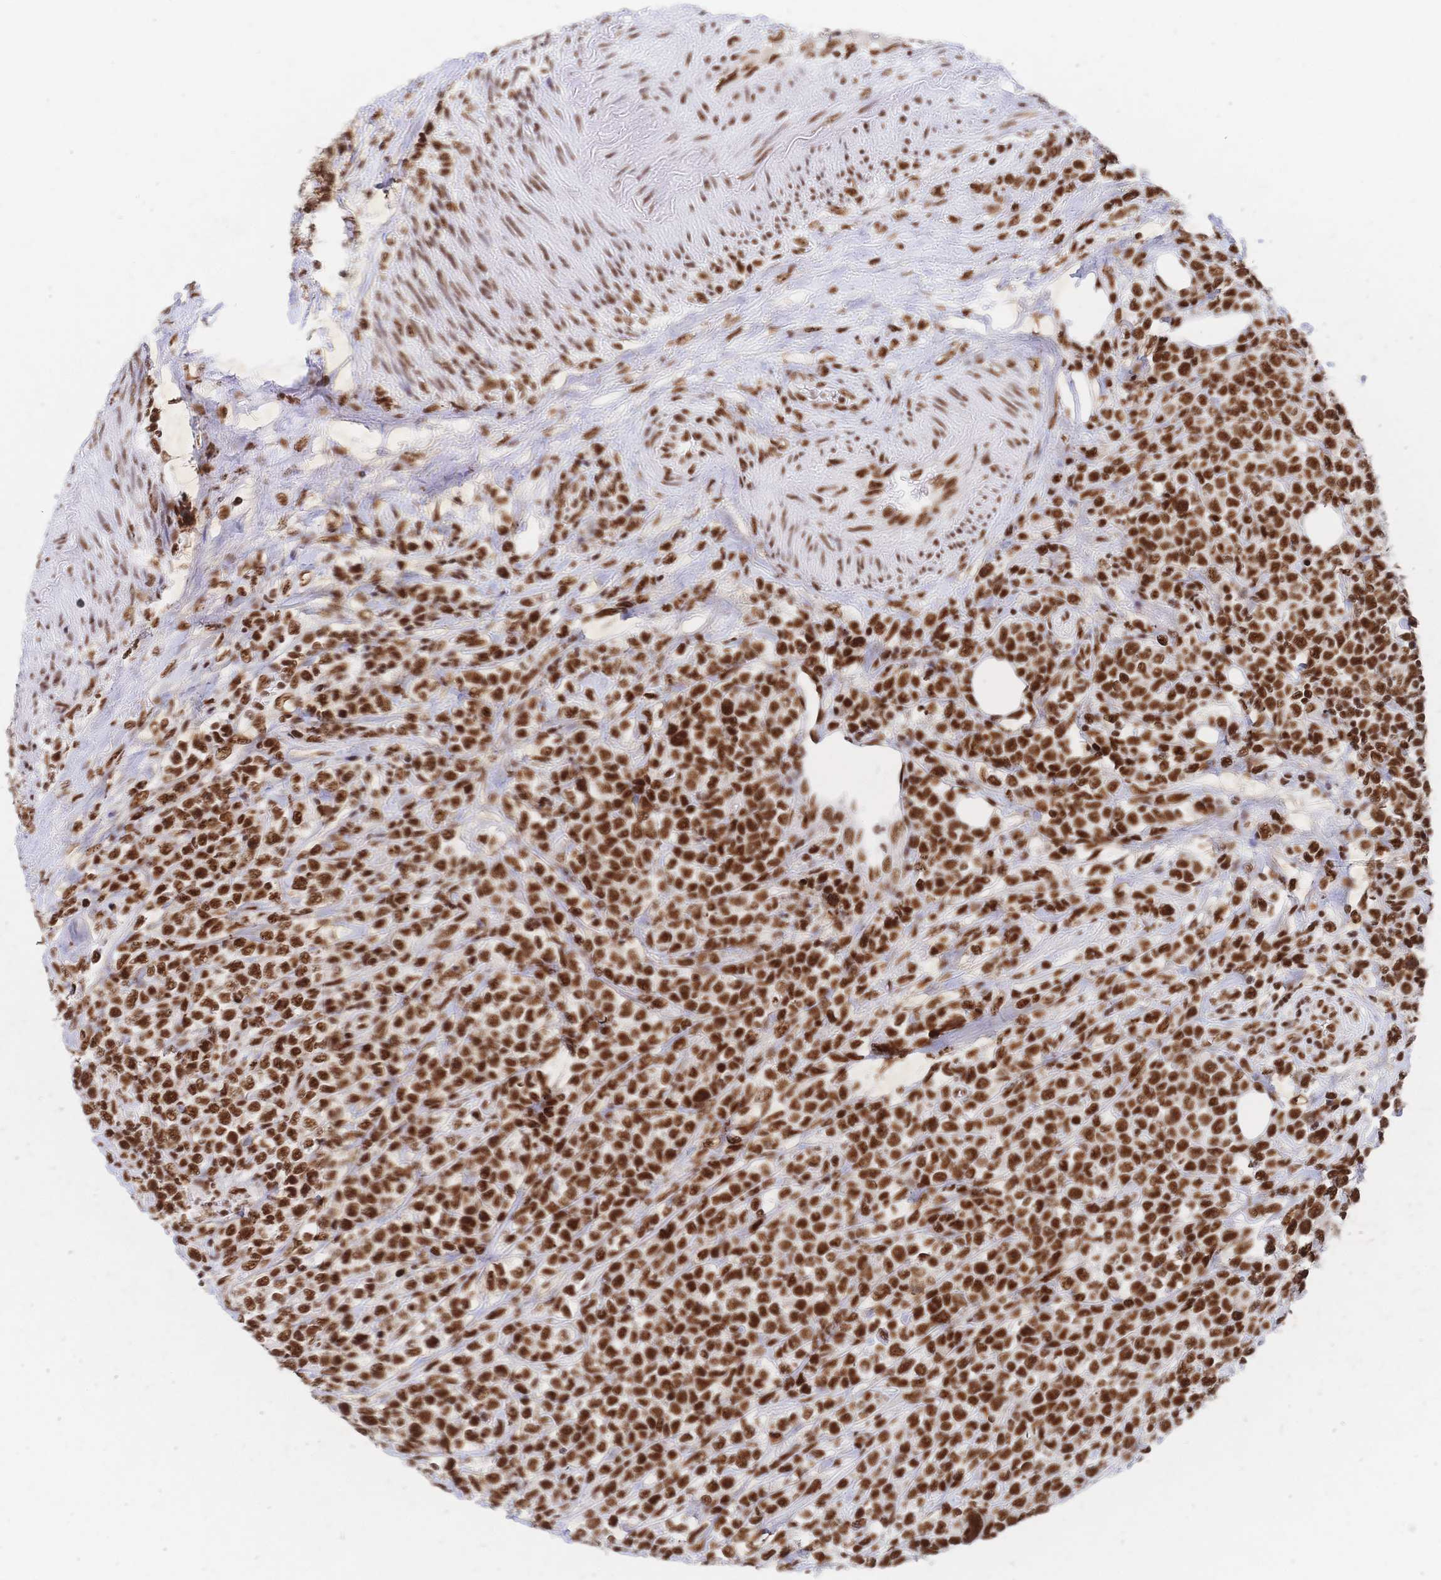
{"staining": {"intensity": "strong", "quantity": ">75%", "location": "nuclear"}, "tissue": "lymphoma", "cell_type": "Tumor cells", "image_type": "cancer", "snomed": [{"axis": "morphology", "description": "Malignant lymphoma, non-Hodgkin's type, High grade"}, {"axis": "topography", "description": "Soft tissue"}], "caption": "A high-resolution micrograph shows immunohistochemistry (IHC) staining of lymphoma, which exhibits strong nuclear positivity in about >75% of tumor cells. Nuclei are stained in blue.", "gene": "SRSF1", "patient": {"sex": "female", "age": 56}}